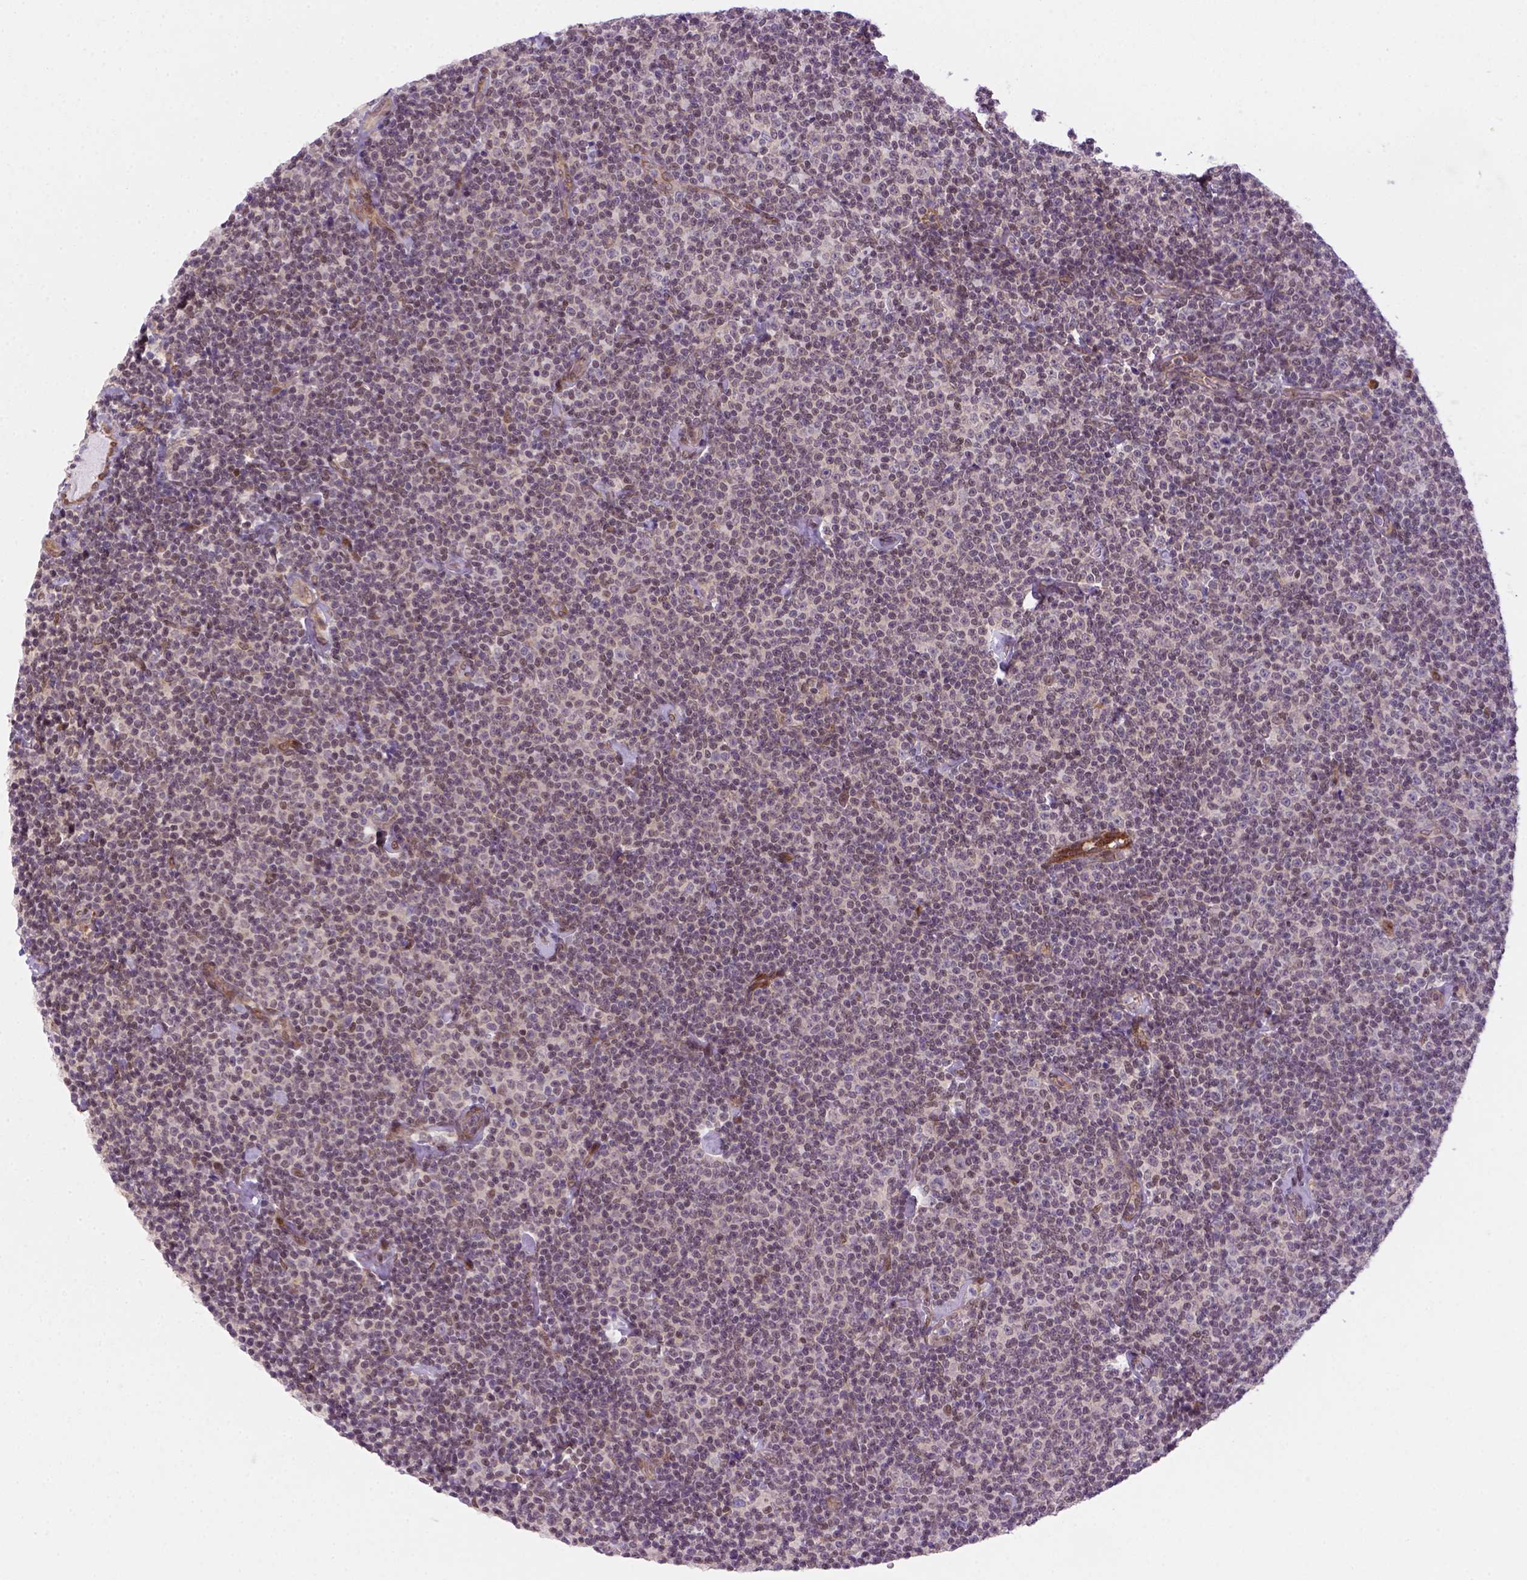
{"staining": {"intensity": "negative", "quantity": "none", "location": "none"}, "tissue": "lymphoma", "cell_type": "Tumor cells", "image_type": "cancer", "snomed": [{"axis": "morphology", "description": "Malignant lymphoma, non-Hodgkin's type, Low grade"}, {"axis": "topography", "description": "Lymph node"}], "caption": "Protein analysis of lymphoma demonstrates no significant staining in tumor cells. The staining is performed using DAB brown chromogen with nuclei counter-stained in using hematoxylin.", "gene": "MGMT", "patient": {"sex": "male", "age": 81}}